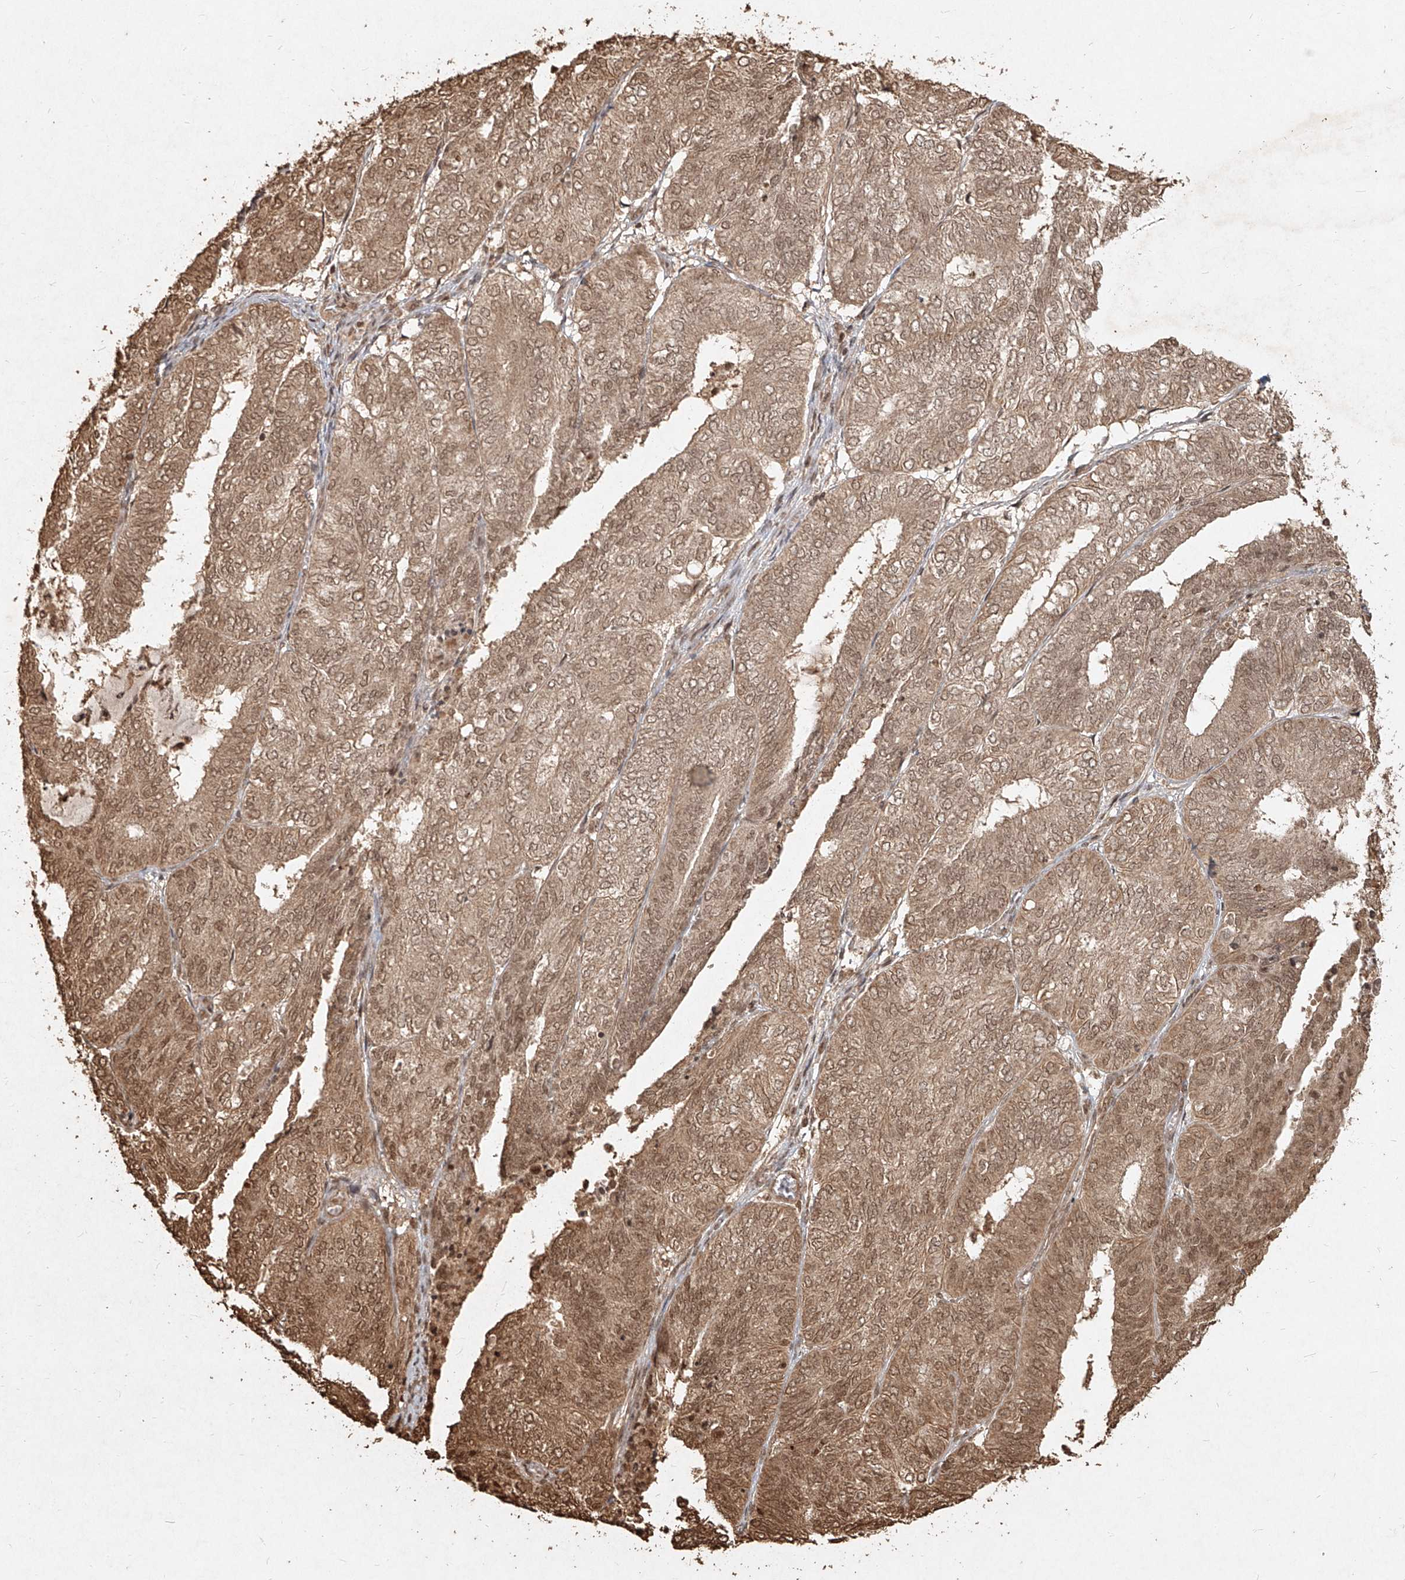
{"staining": {"intensity": "moderate", "quantity": ">75%", "location": "cytoplasmic/membranous,nuclear"}, "tissue": "endometrial cancer", "cell_type": "Tumor cells", "image_type": "cancer", "snomed": [{"axis": "morphology", "description": "Adenocarcinoma, NOS"}, {"axis": "topography", "description": "Uterus"}], "caption": "Tumor cells exhibit moderate cytoplasmic/membranous and nuclear expression in approximately >75% of cells in endometrial cancer (adenocarcinoma).", "gene": "UBE2K", "patient": {"sex": "female", "age": 60}}